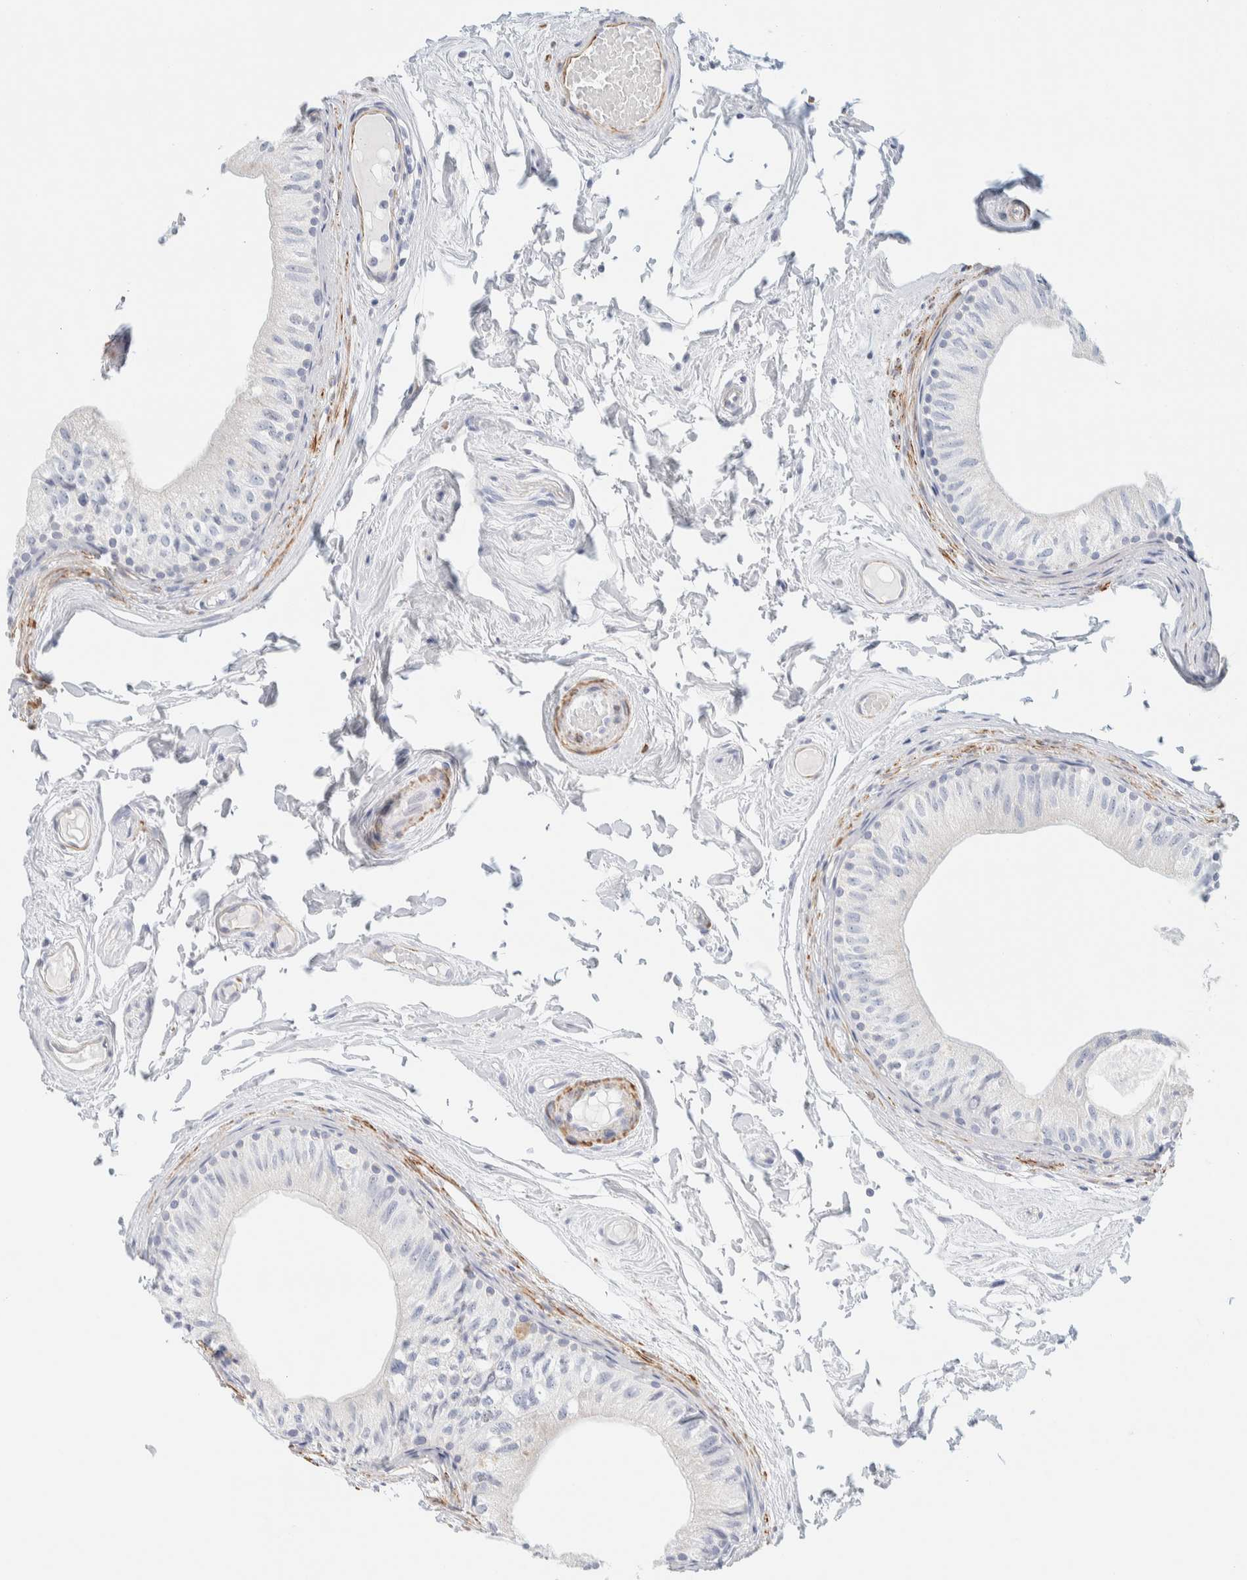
{"staining": {"intensity": "negative", "quantity": "none", "location": "none"}, "tissue": "epididymis", "cell_type": "Glandular cells", "image_type": "normal", "snomed": [{"axis": "morphology", "description": "Normal tissue, NOS"}, {"axis": "topography", "description": "Epididymis"}], "caption": "This photomicrograph is of normal epididymis stained with IHC to label a protein in brown with the nuclei are counter-stained blue. There is no staining in glandular cells.", "gene": "AFMID", "patient": {"sex": "male", "age": 79}}